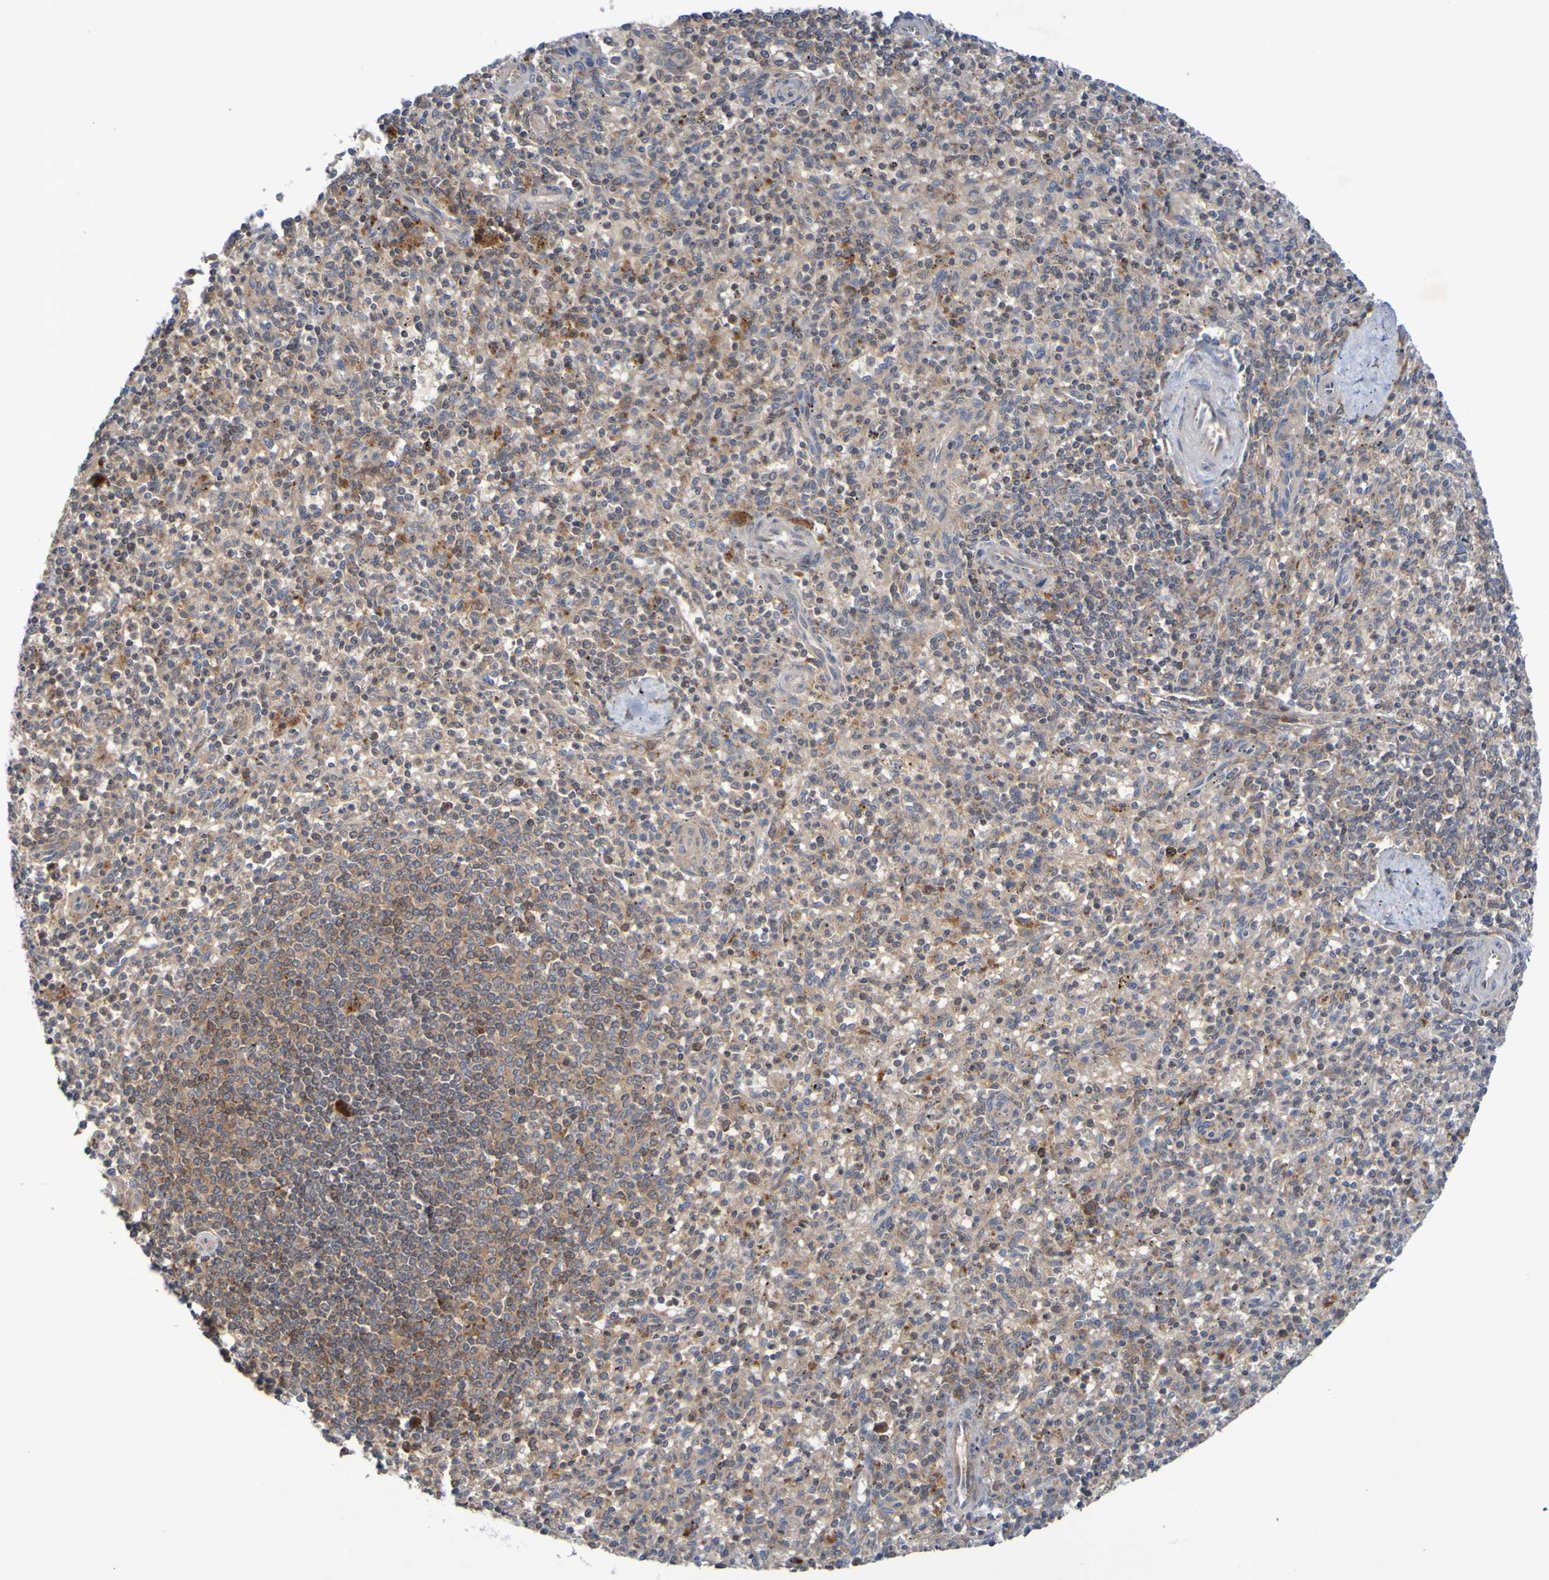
{"staining": {"intensity": "weak", "quantity": ">75%", "location": "cytoplasmic/membranous"}, "tissue": "spleen", "cell_type": "Cells in red pulp", "image_type": "normal", "snomed": [{"axis": "morphology", "description": "Normal tissue, NOS"}, {"axis": "topography", "description": "Spleen"}], "caption": "Spleen stained for a protein shows weak cytoplasmic/membranous positivity in cells in red pulp. Nuclei are stained in blue.", "gene": "SDK1", "patient": {"sex": "male", "age": 72}}